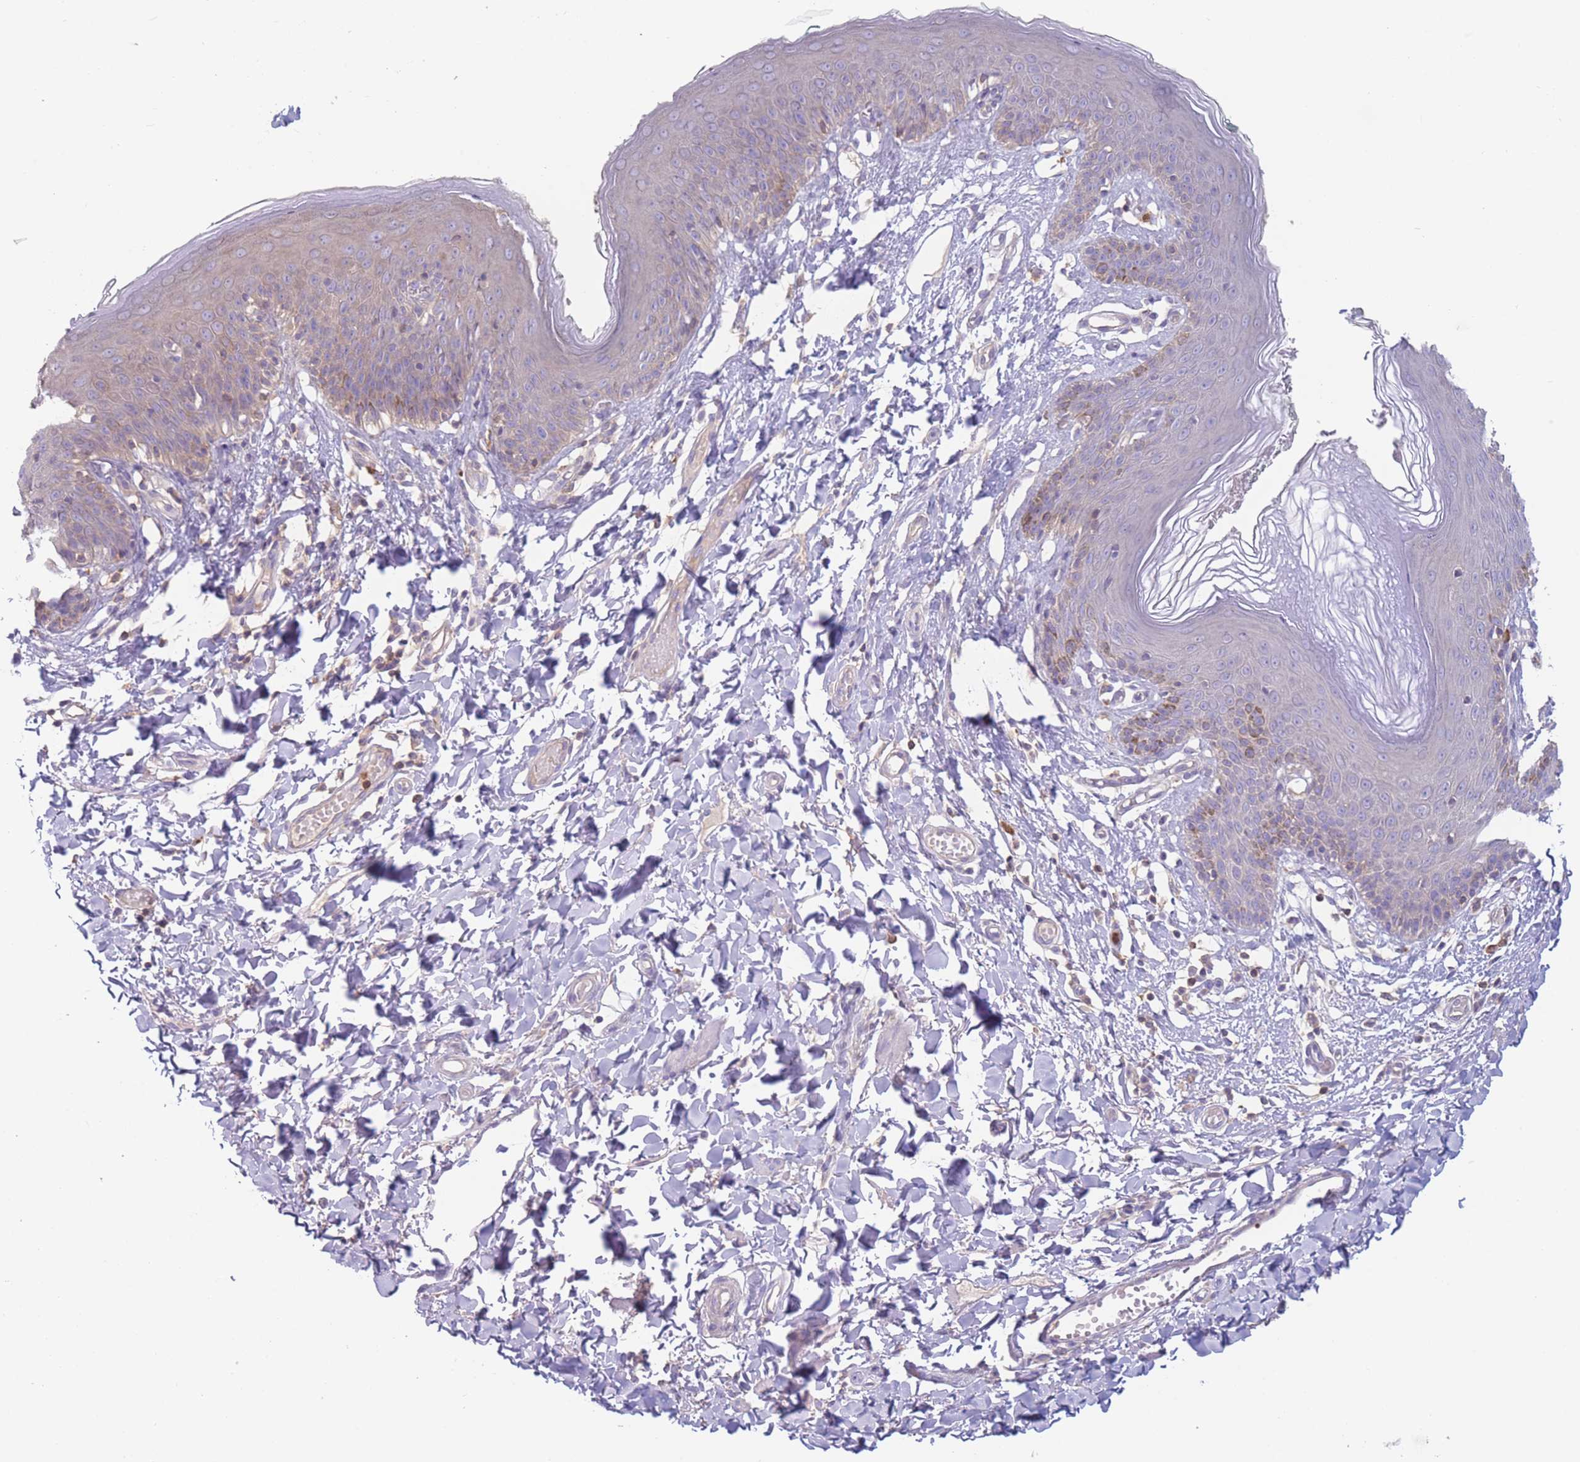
{"staining": {"intensity": "weak", "quantity": "<25%", "location": "cytoplasmic/membranous"}, "tissue": "skin", "cell_type": "Epidermal cells", "image_type": "normal", "snomed": [{"axis": "morphology", "description": "Normal tissue, NOS"}, {"axis": "topography", "description": "Vulva"}], "caption": "Epidermal cells are negative for brown protein staining in benign skin.", "gene": "ST3GAL4", "patient": {"sex": "female", "age": 66}}